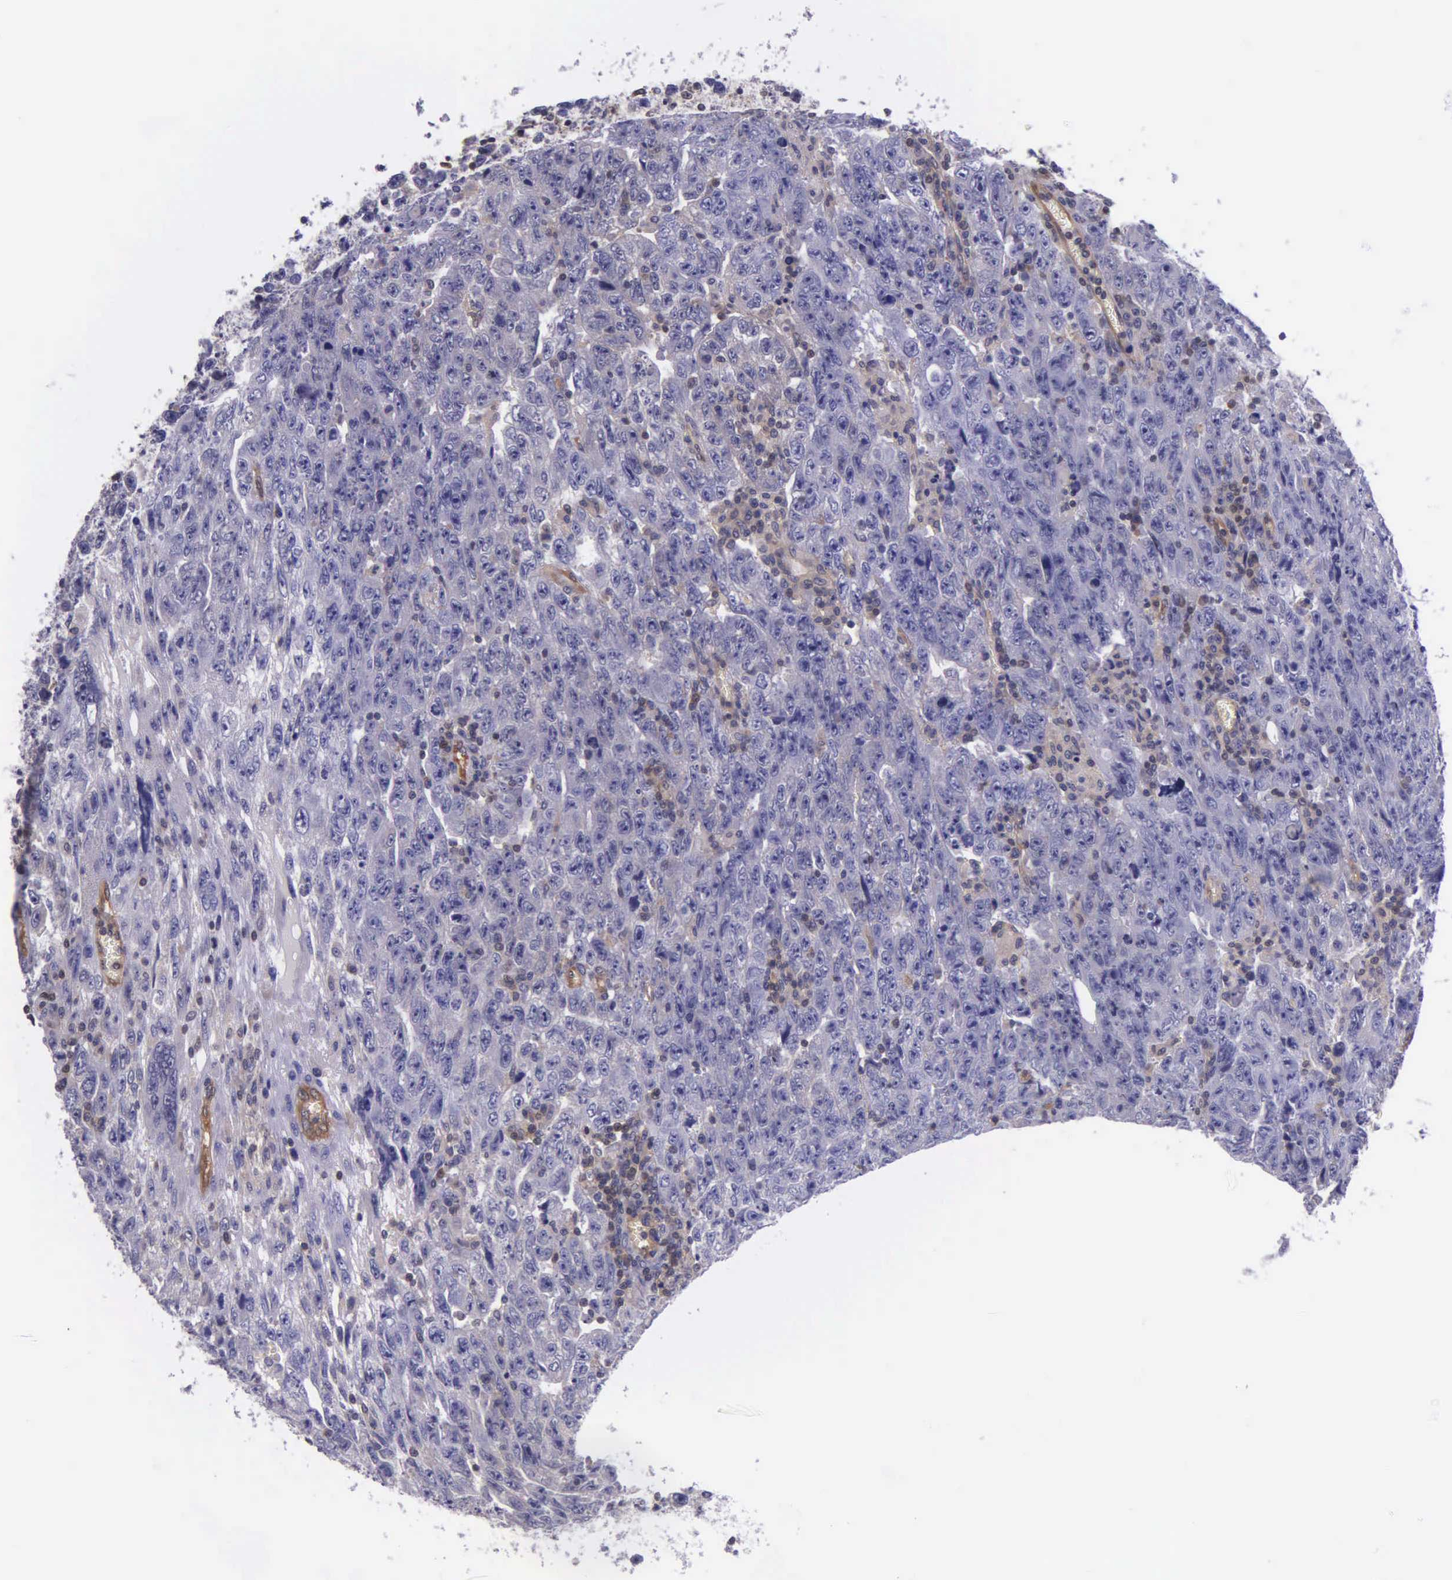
{"staining": {"intensity": "negative", "quantity": "none", "location": "none"}, "tissue": "testis cancer", "cell_type": "Tumor cells", "image_type": "cancer", "snomed": [{"axis": "morphology", "description": "Carcinoma, Embryonal, NOS"}, {"axis": "topography", "description": "Testis"}], "caption": "An IHC histopathology image of testis cancer (embryonal carcinoma) is shown. There is no staining in tumor cells of testis cancer (embryonal carcinoma). The staining was performed using DAB (3,3'-diaminobenzidine) to visualize the protein expression in brown, while the nuclei were stained in blue with hematoxylin (Magnification: 20x).", "gene": "GMPR2", "patient": {"sex": "male", "age": 28}}